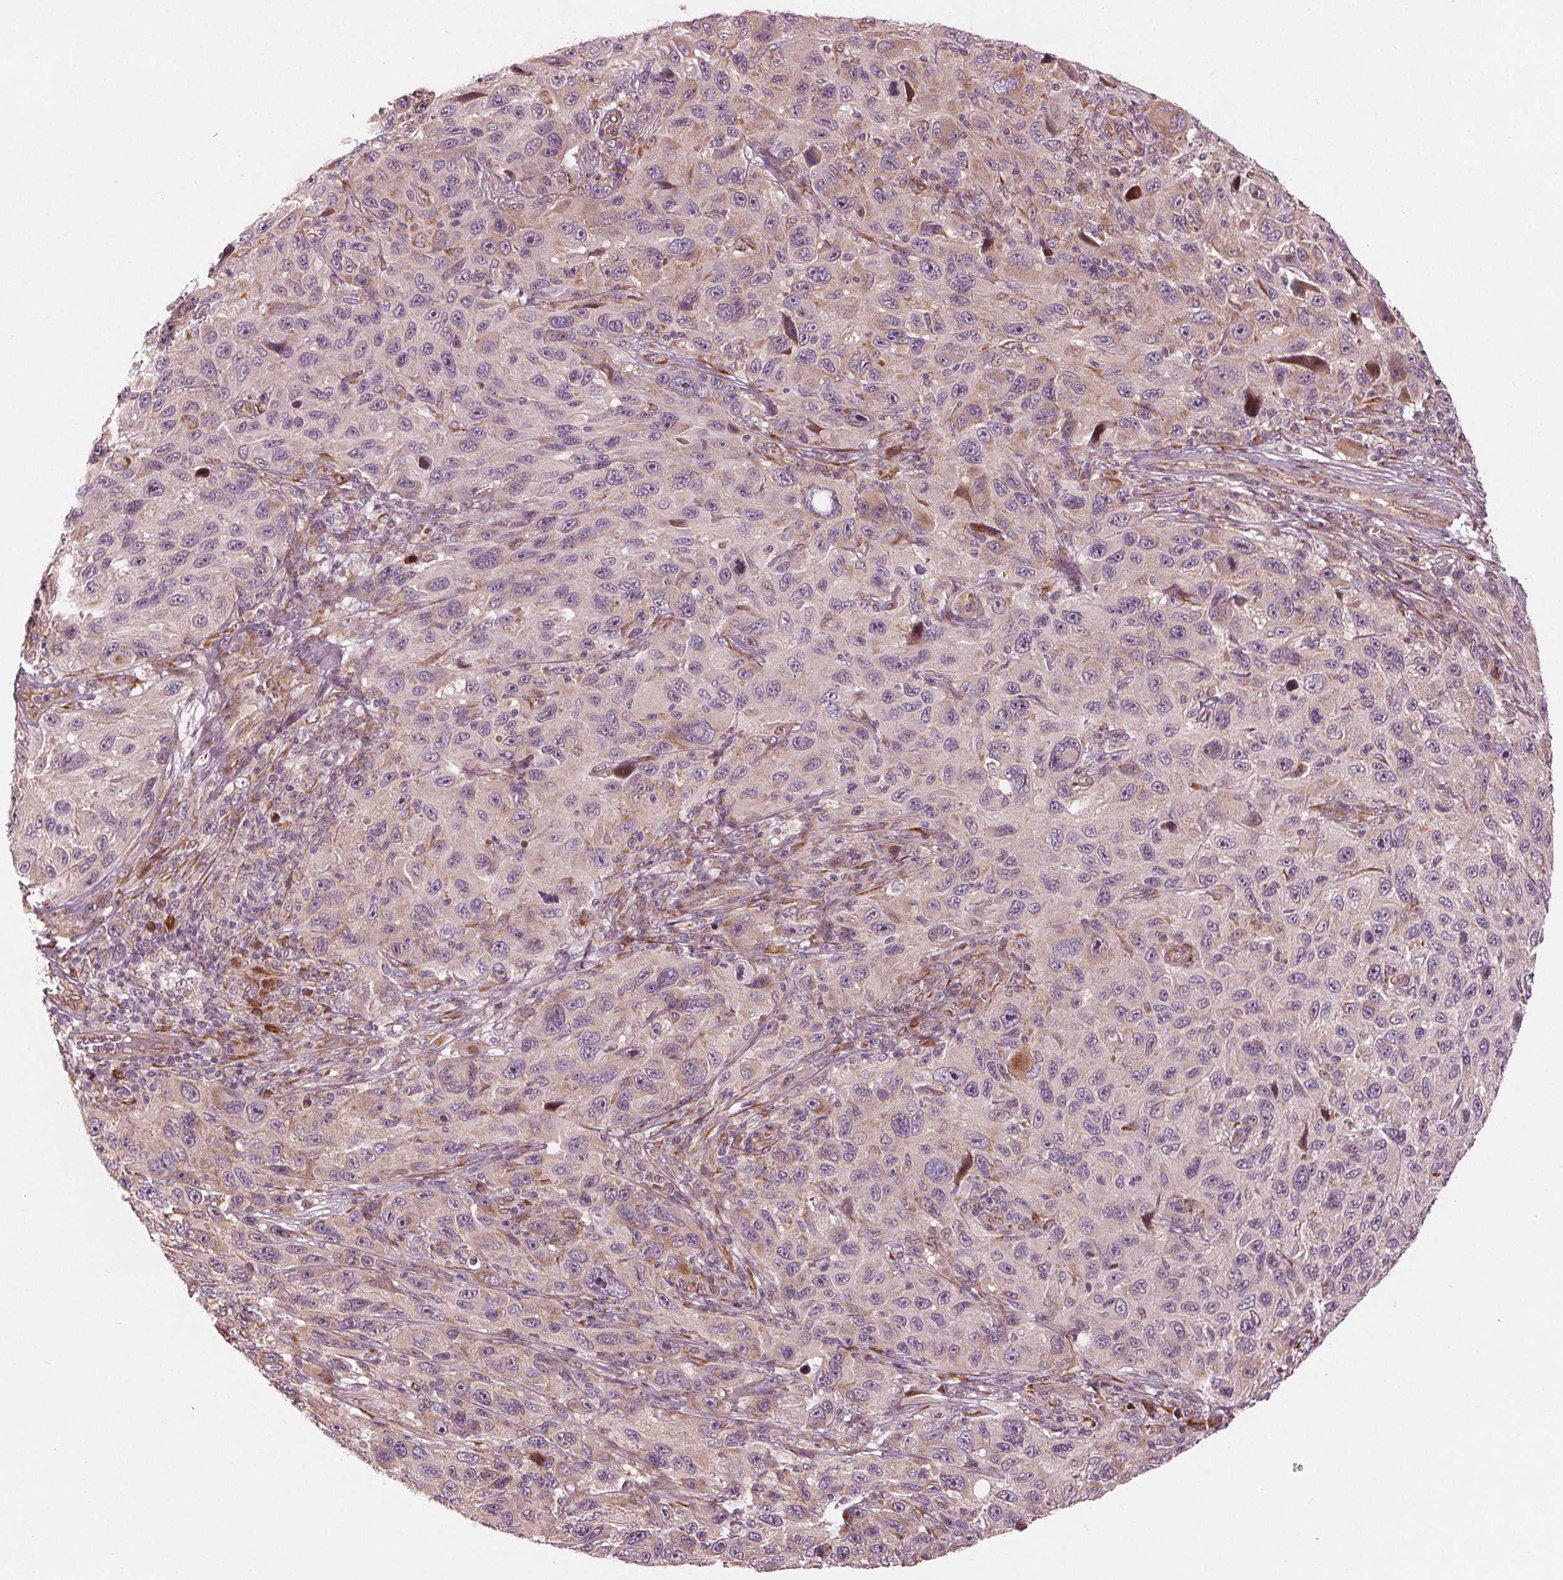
{"staining": {"intensity": "weak", "quantity": "<25%", "location": "cytoplasmic/membranous"}, "tissue": "melanoma", "cell_type": "Tumor cells", "image_type": "cancer", "snomed": [{"axis": "morphology", "description": "Malignant melanoma, NOS"}, {"axis": "topography", "description": "Skin"}], "caption": "A photomicrograph of melanoma stained for a protein exhibits no brown staining in tumor cells.", "gene": "CMIP", "patient": {"sex": "male", "age": 53}}